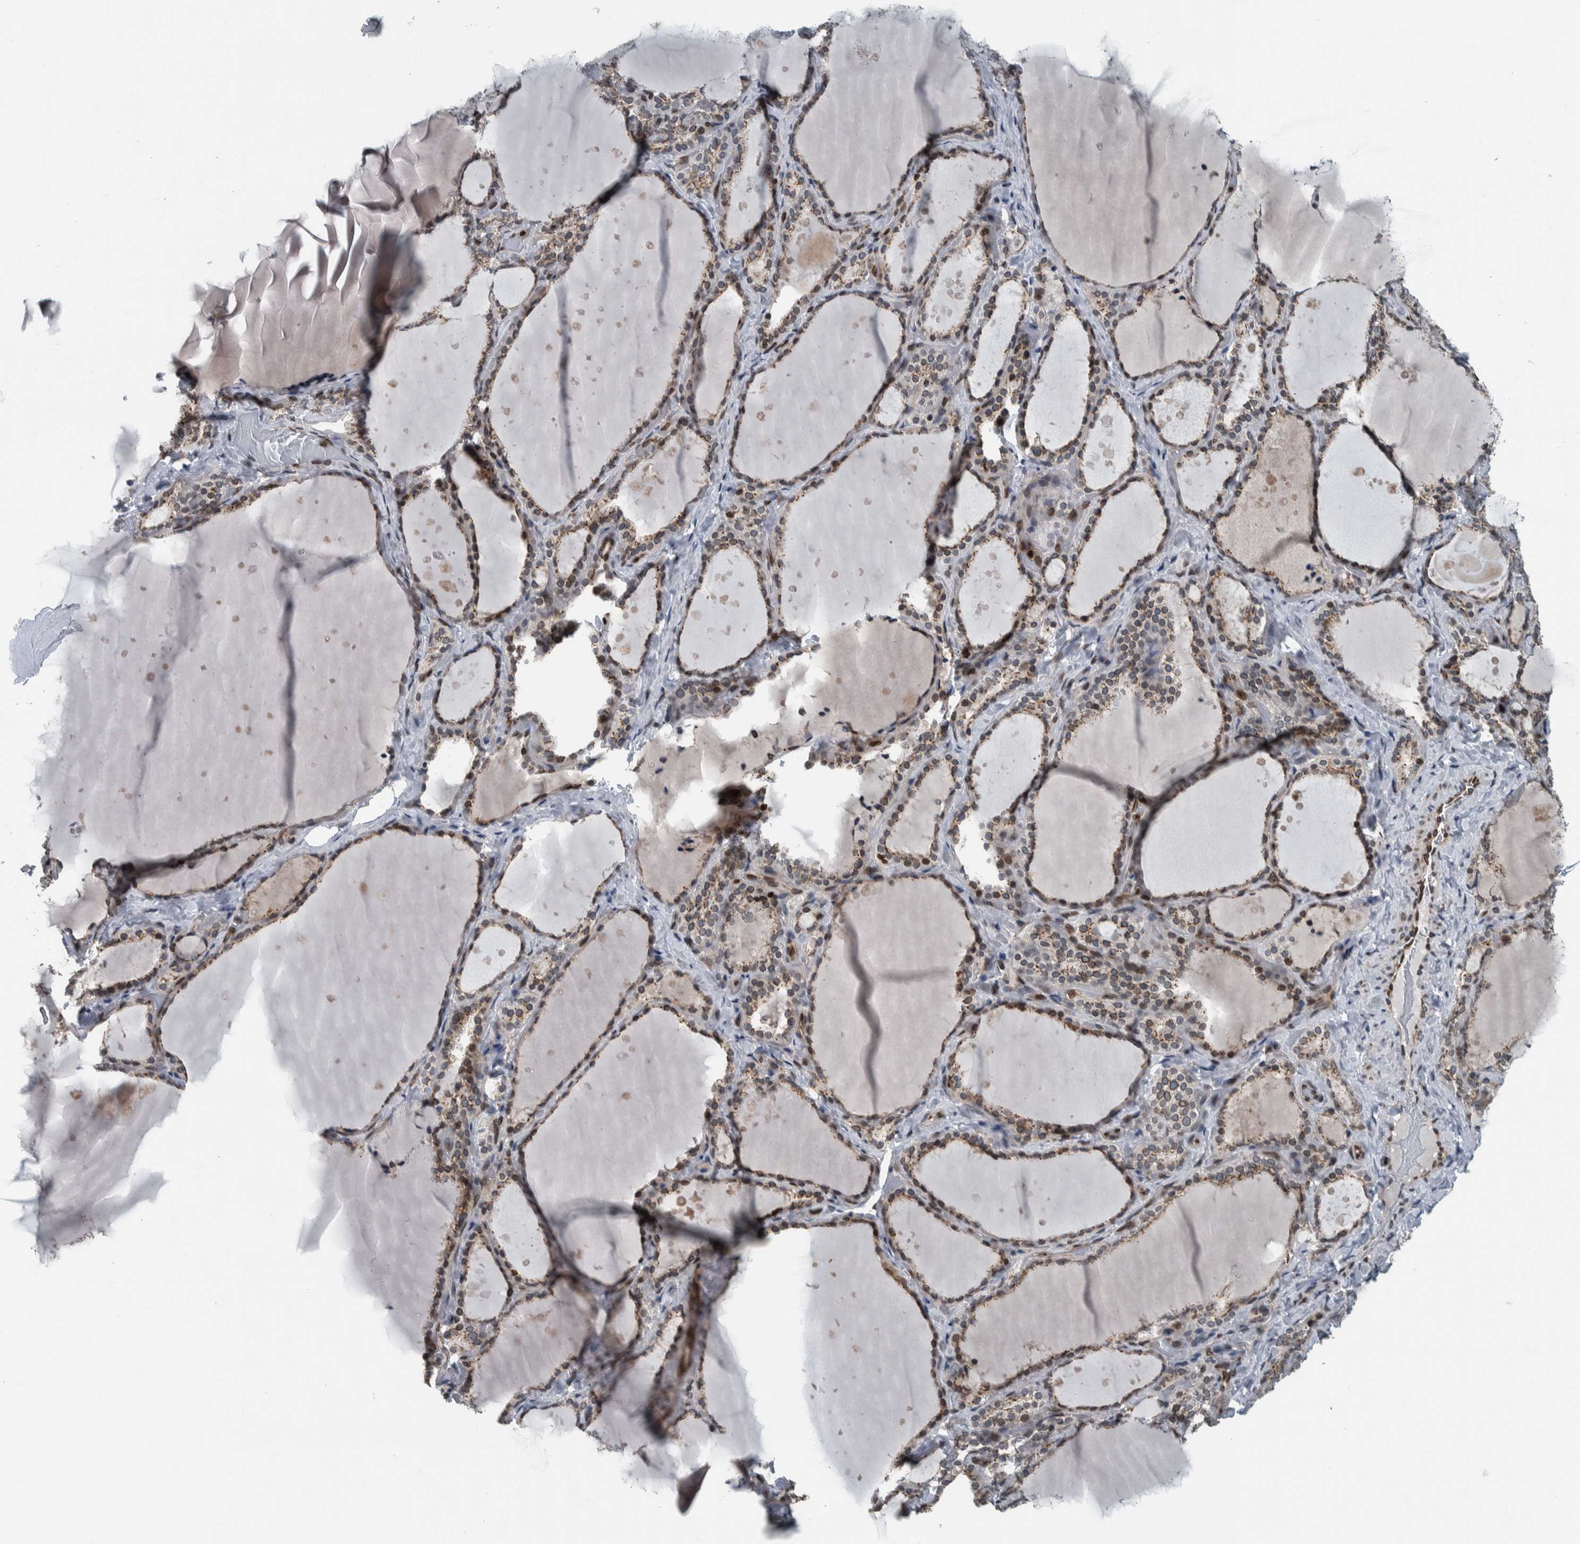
{"staining": {"intensity": "moderate", "quantity": ">75%", "location": "cytoplasmic/membranous,nuclear"}, "tissue": "thyroid gland", "cell_type": "Glandular cells", "image_type": "normal", "snomed": [{"axis": "morphology", "description": "Normal tissue, NOS"}, {"axis": "topography", "description": "Thyroid gland"}], "caption": "This is a photomicrograph of immunohistochemistry staining of unremarkable thyroid gland, which shows moderate expression in the cytoplasmic/membranous,nuclear of glandular cells.", "gene": "FAM135B", "patient": {"sex": "female", "age": 44}}